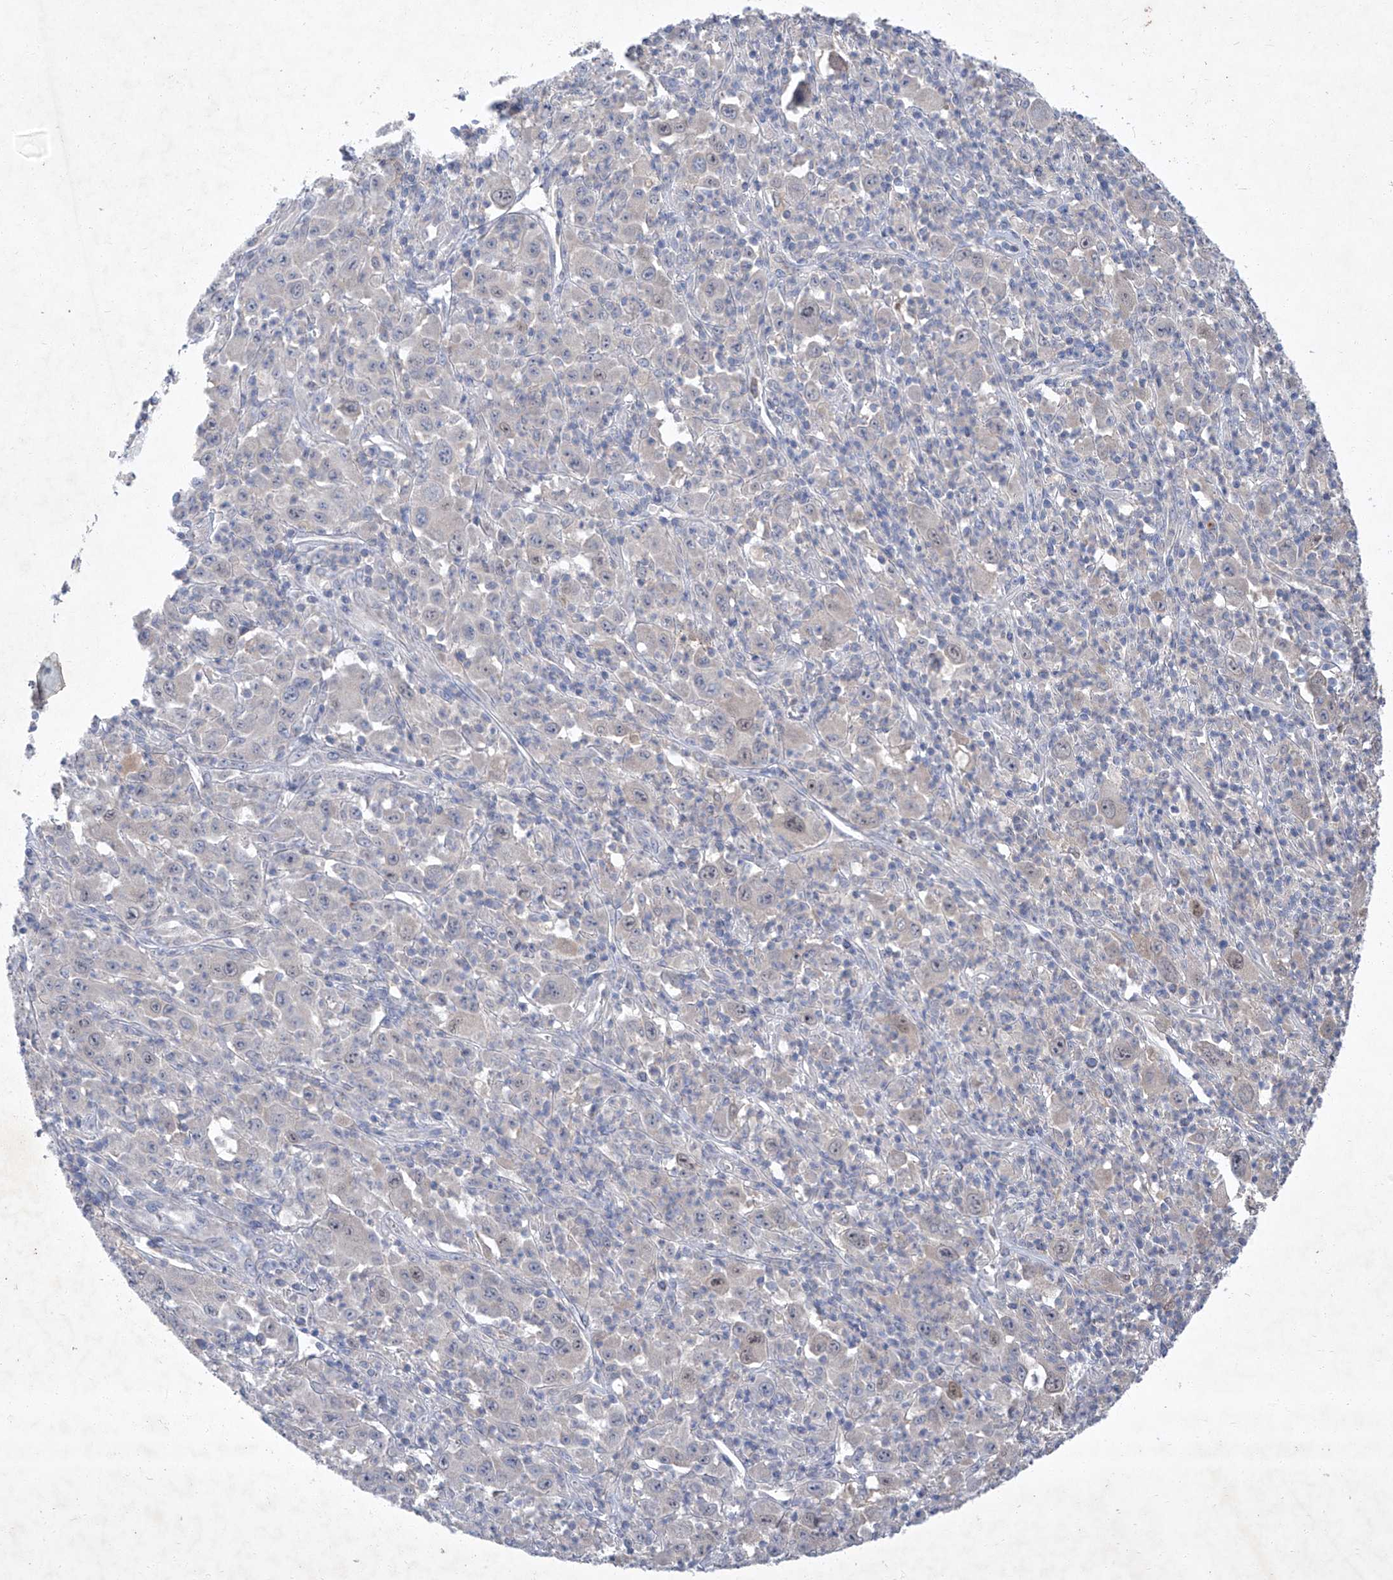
{"staining": {"intensity": "moderate", "quantity": "<25%", "location": "nuclear"}, "tissue": "melanoma", "cell_type": "Tumor cells", "image_type": "cancer", "snomed": [{"axis": "morphology", "description": "Malignant melanoma, Metastatic site"}, {"axis": "topography", "description": "Skin"}], "caption": "Melanoma stained with IHC exhibits moderate nuclear expression in about <25% of tumor cells.", "gene": "SBK2", "patient": {"sex": "female", "age": 56}}